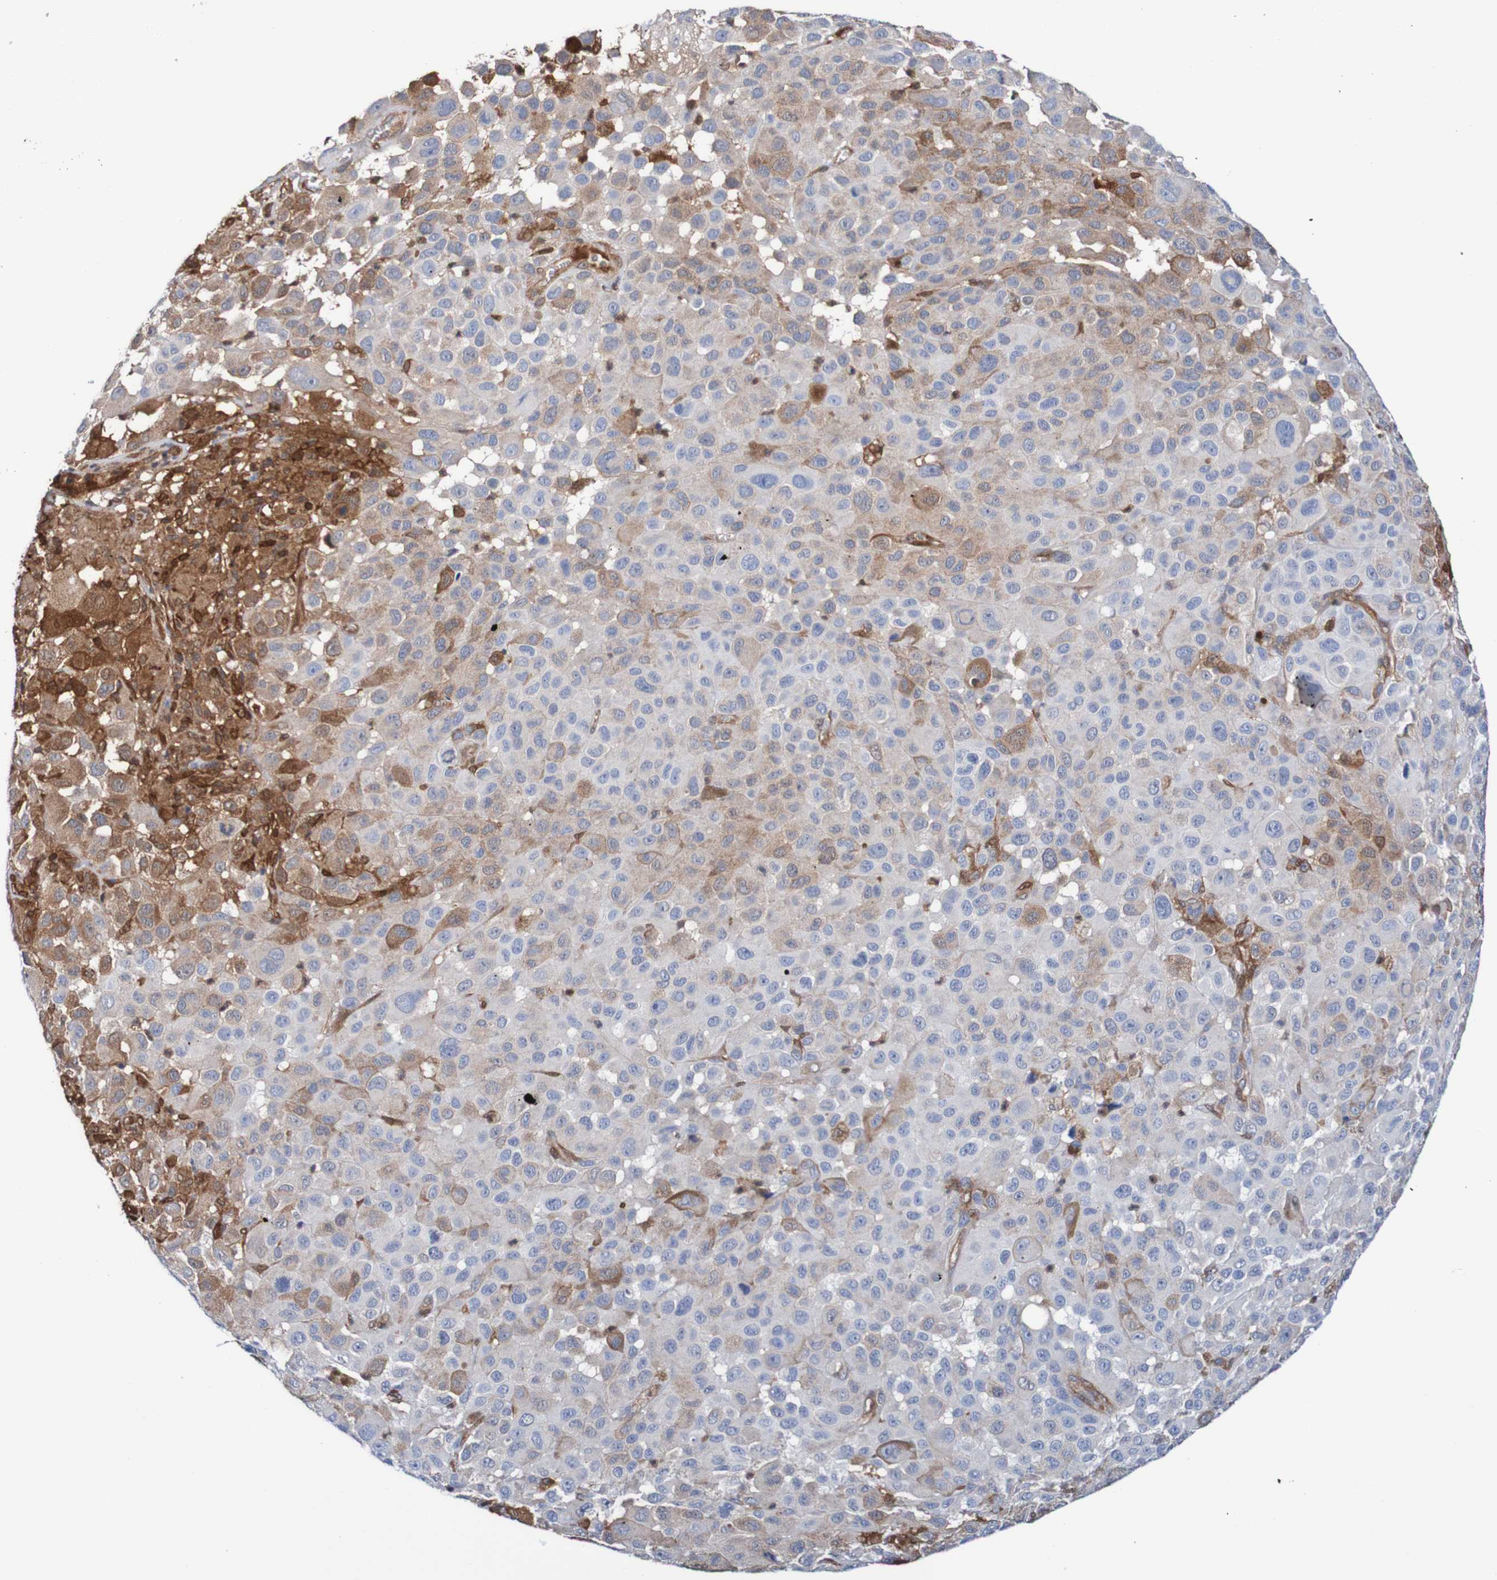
{"staining": {"intensity": "moderate", "quantity": "25%-75%", "location": "cytoplasmic/membranous"}, "tissue": "melanoma", "cell_type": "Tumor cells", "image_type": "cancer", "snomed": [{"axis": "morphology", "description": "Malignant melanoma, NOS"}, {"axis": "topography", "description": "Skin"}], "caption": "Protein staining demonstrates moderate cytoplasmic/membranous staining in about 25%-75% of tumor cells in melanoma. (DAB = brown stain, brightfield microscopy at high magnification).", "gene": "RIGI", "patient": {"sex": "male", "age": 96}}